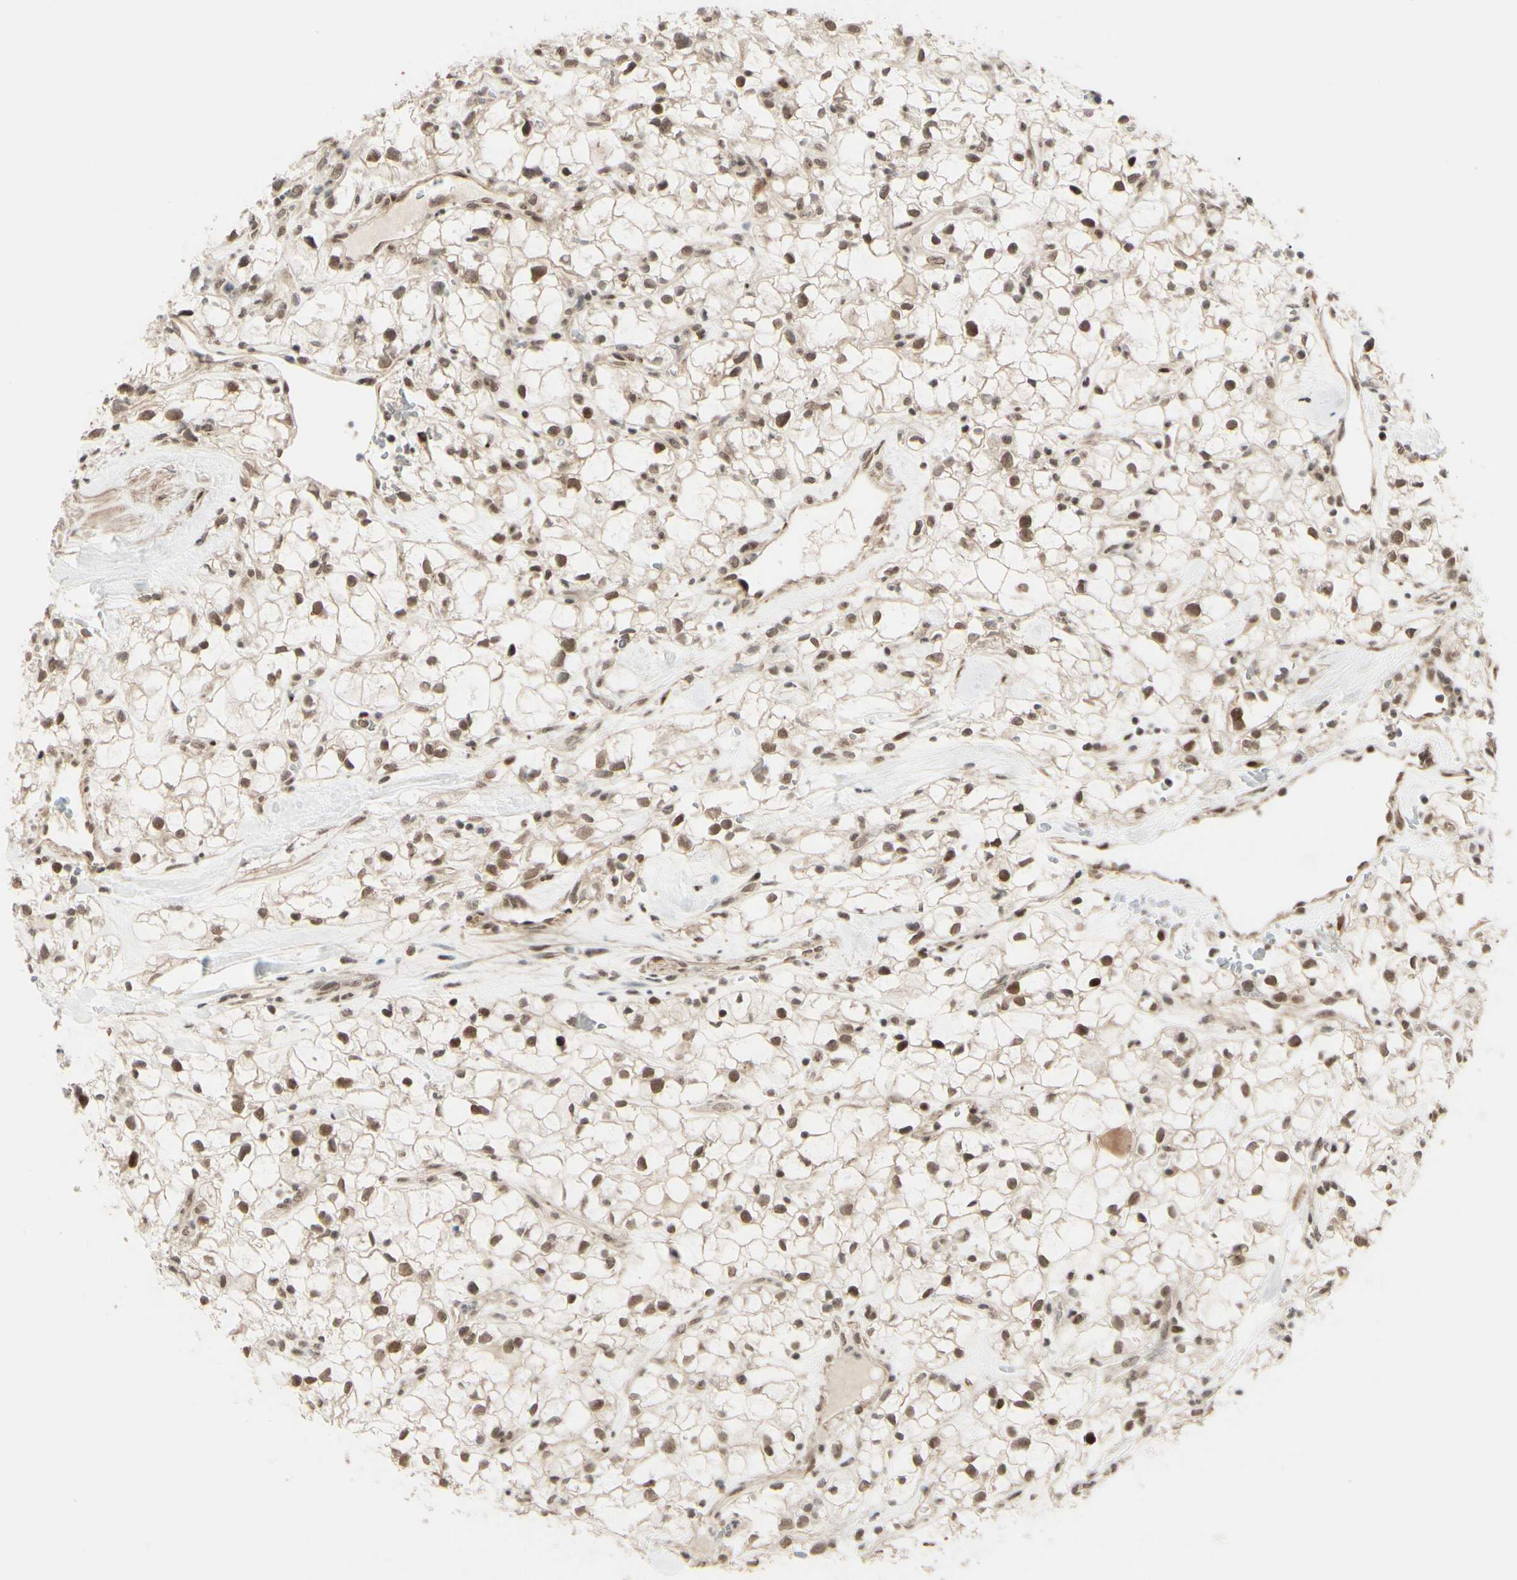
{"staining": {"intensity": "moderate", "quantity": ">75%", "location": "nuclear"}, "tissue": "renal cancer", "cell_type": "Tumor cells", "image_type": "cancer", "snomed": [{"axis": "morphology", "description": "Adenocarcinoma, NOS"}, {"axis": "topography", "description": "Kidney"}], "caption": "A micrograph of renal adenocarcinoma stained for a protein exhibits moderate nuclear brown staining in tumor cells.", "gene": "BRMS1", "patient": {"sex": "female", "age": 60}}